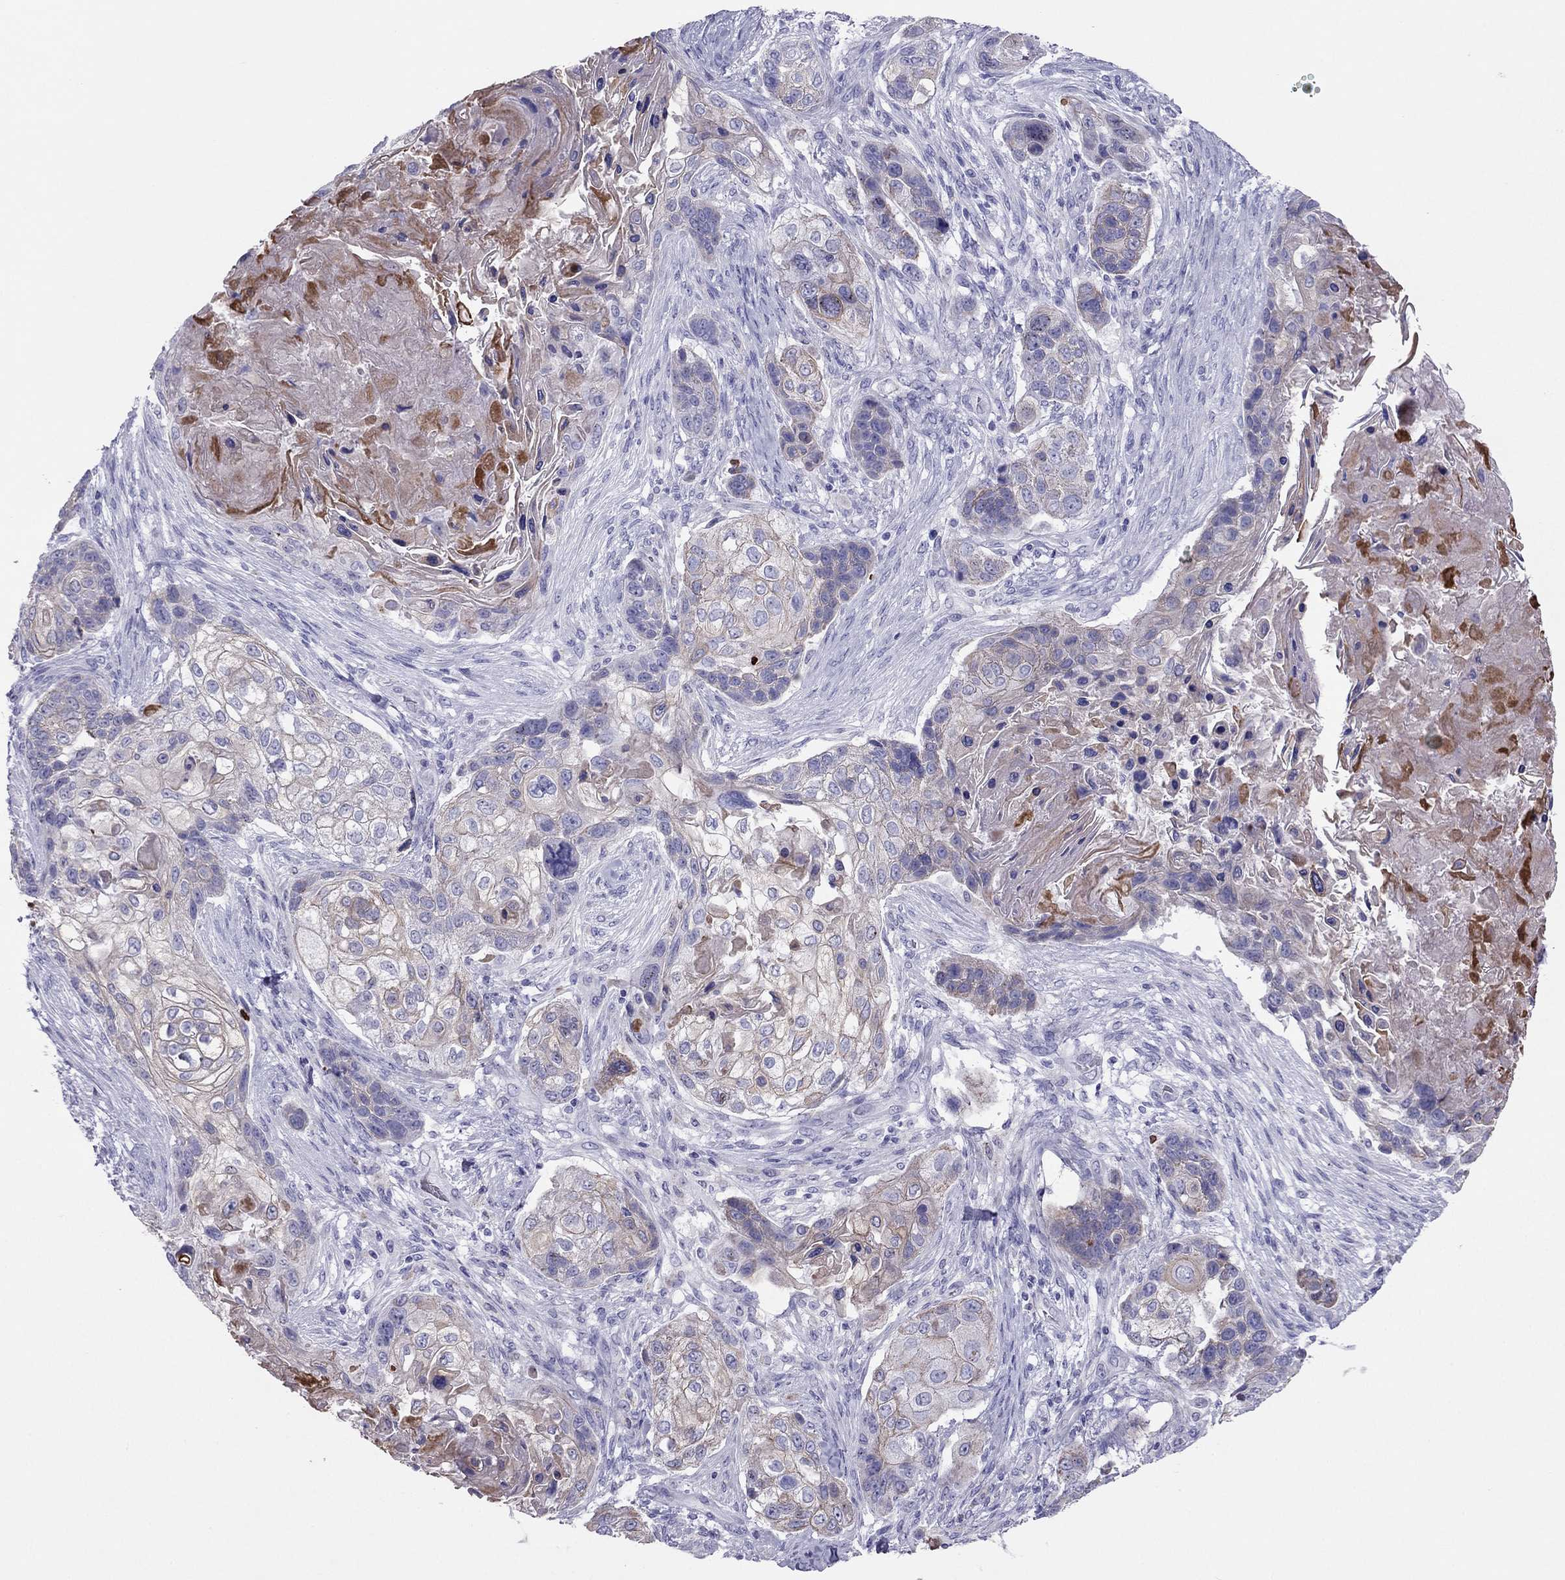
{"staining": {"intensity": "moderate", "quantity": "<25%", "location": "cytoplasmic/membranous"}, "tissue": "lung cancer", "cell_type": "Tumor cells", "image_type": "cancer", "snomed": [{"axis": "morphology", "description": "Squamous cell carcinoma, NOS"}, {"axis": "topography", "description": "Lung"}], "caption": "Protein staining of lung cancer tissue reveals moderate cytoplasmic/membranous staining in approximately <25% of tumor cells.", "gene": "MAEL", "patient": {"sex": "male", "age": 69}}